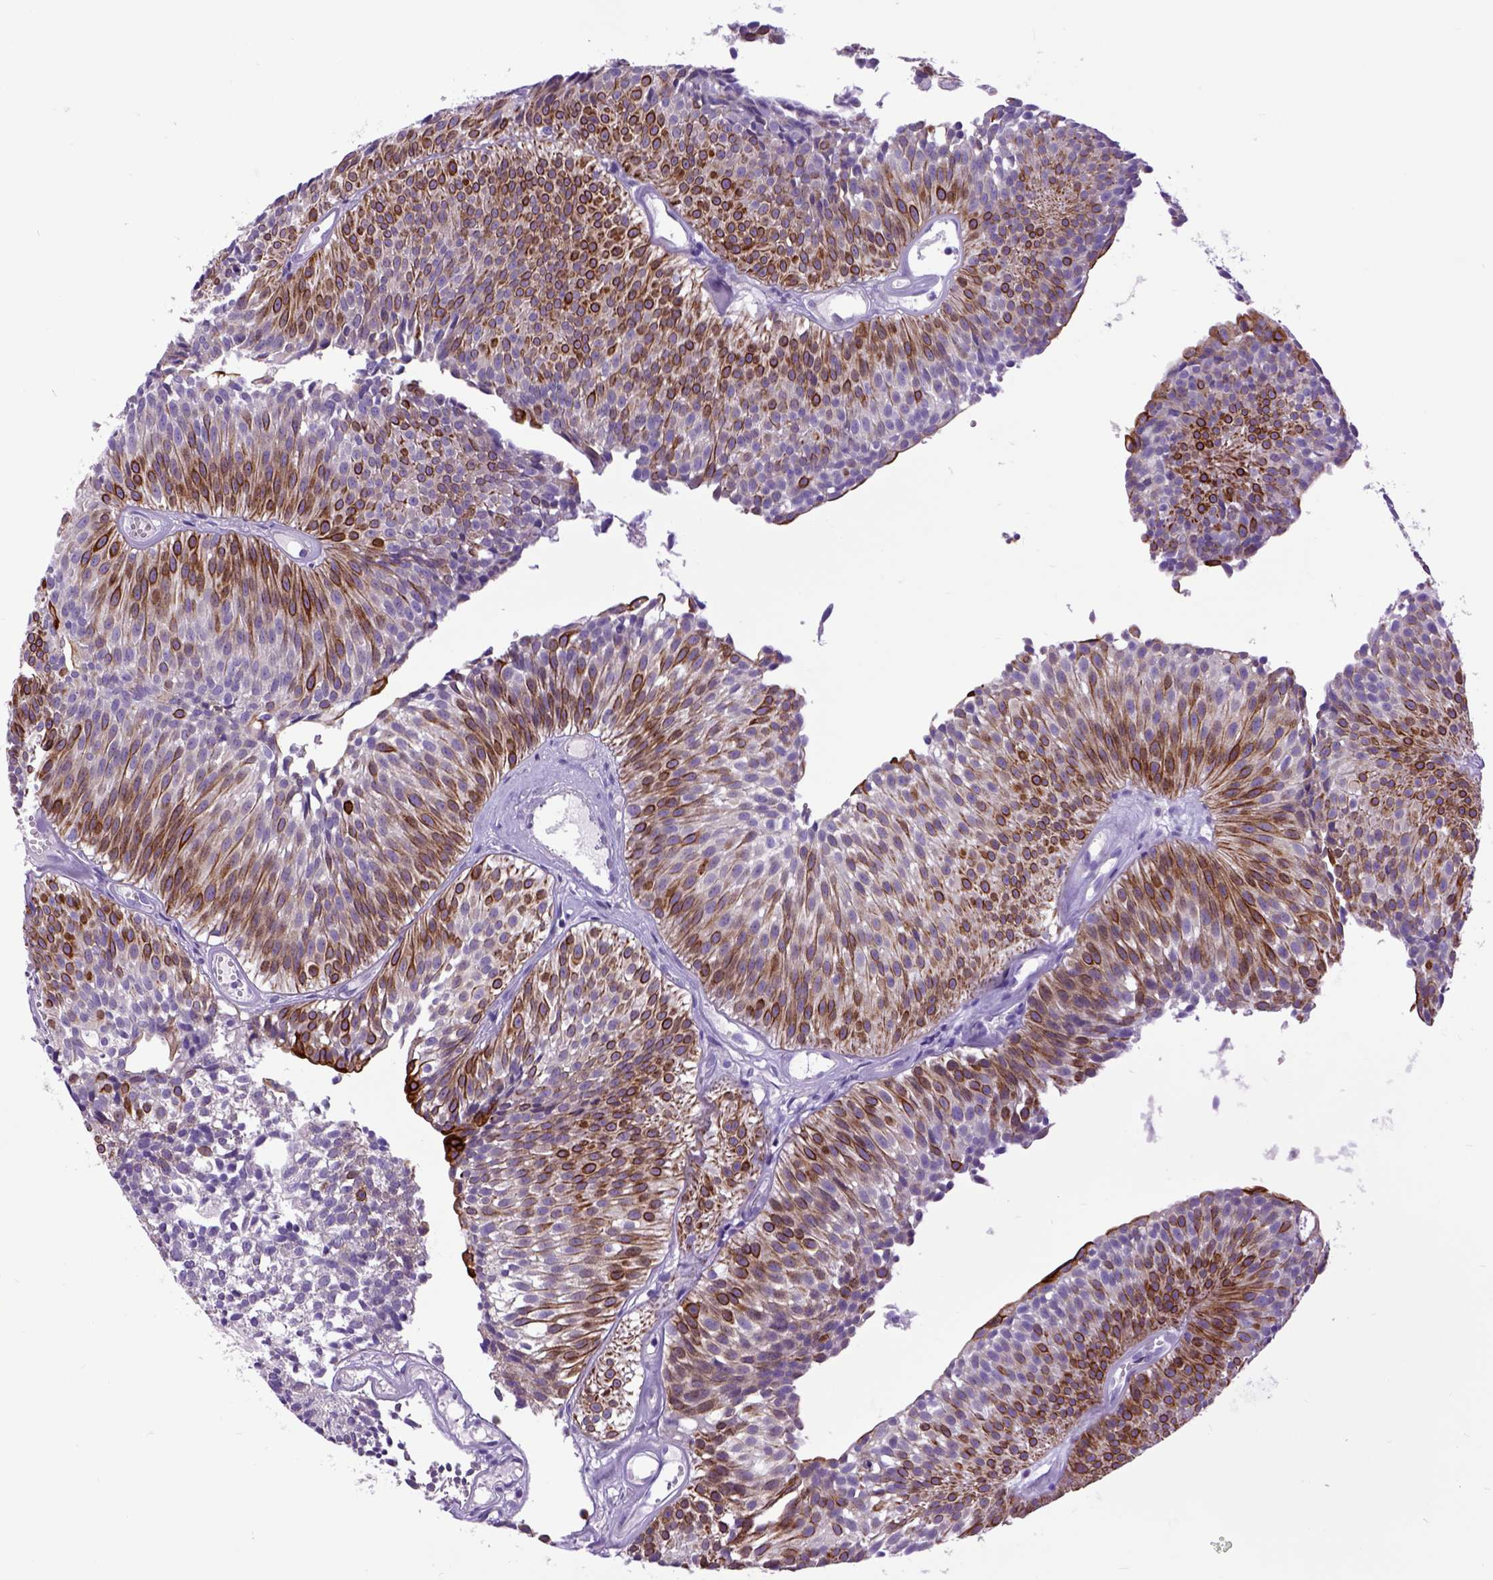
{"staining": {"intensity": "strong", "quantity": "25%-75%", "location": "cytoplasmic/membranous"}, "tissue": "urothelial cancer", "cell_type": "Tumor cells", "image_type": "cancer", "snomed": [{"axis": "morphology", "description": "Urothelial carcinoma, Low grade"}, {"axis": "topography", "description": "Urinary bladder"}], "caption": "Low-grade urothelial carcinoma was stained to show a protein in brown. There is high levels of strong cytoplasmic/membranous staining in about 25%-75% of tumor cells. (Brightfield microscopy of DAB IHC at high magnification).", "gene": "RAB25", "patient": {"sex": "male", "age": 63}}